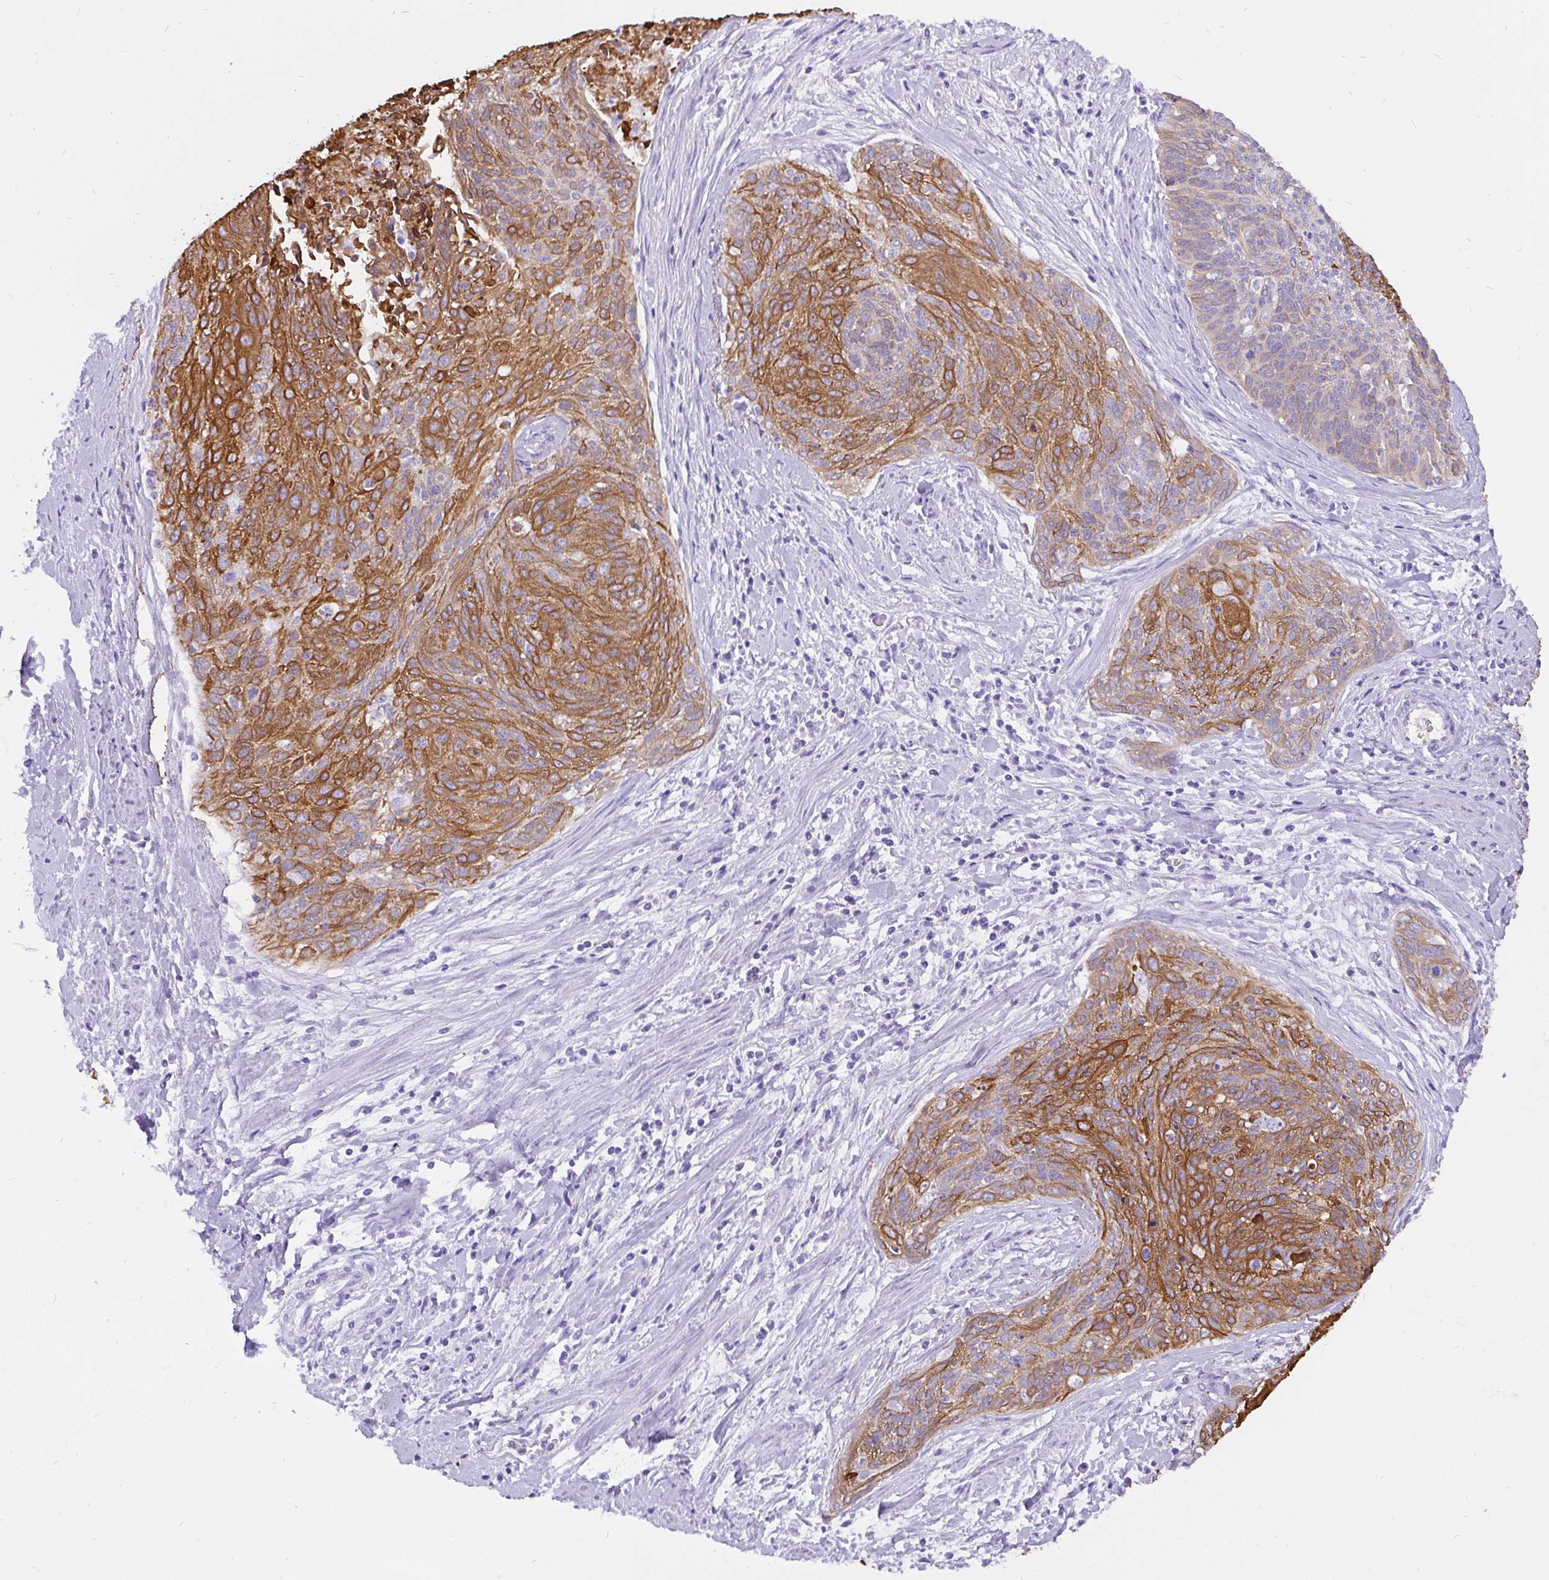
{"staining": {"intensity": "strong", "quantity": "25%-75%", "location": "cytoplasmic/membranous"}, "tissue": "cervical cancer", "cell_type": "Tumor cells", "image_type": "cancer", "snomed": [{"axis": "morphology", "description": "Squamous cell carcinoma, NOS"}, {"axis": "topography", "description": "Cervix"}], "caption": "Brown immunohistochemical staining in human cervical squamous cell carcinoma demonstrates strong cytoplasmic/membranous staining in about 25%-75% of tumor cells. (Brightfield microscopy of DAB IHC at high magnification).", "gene": "KRT13", "patient": {"sex": "female", "age": 55}}